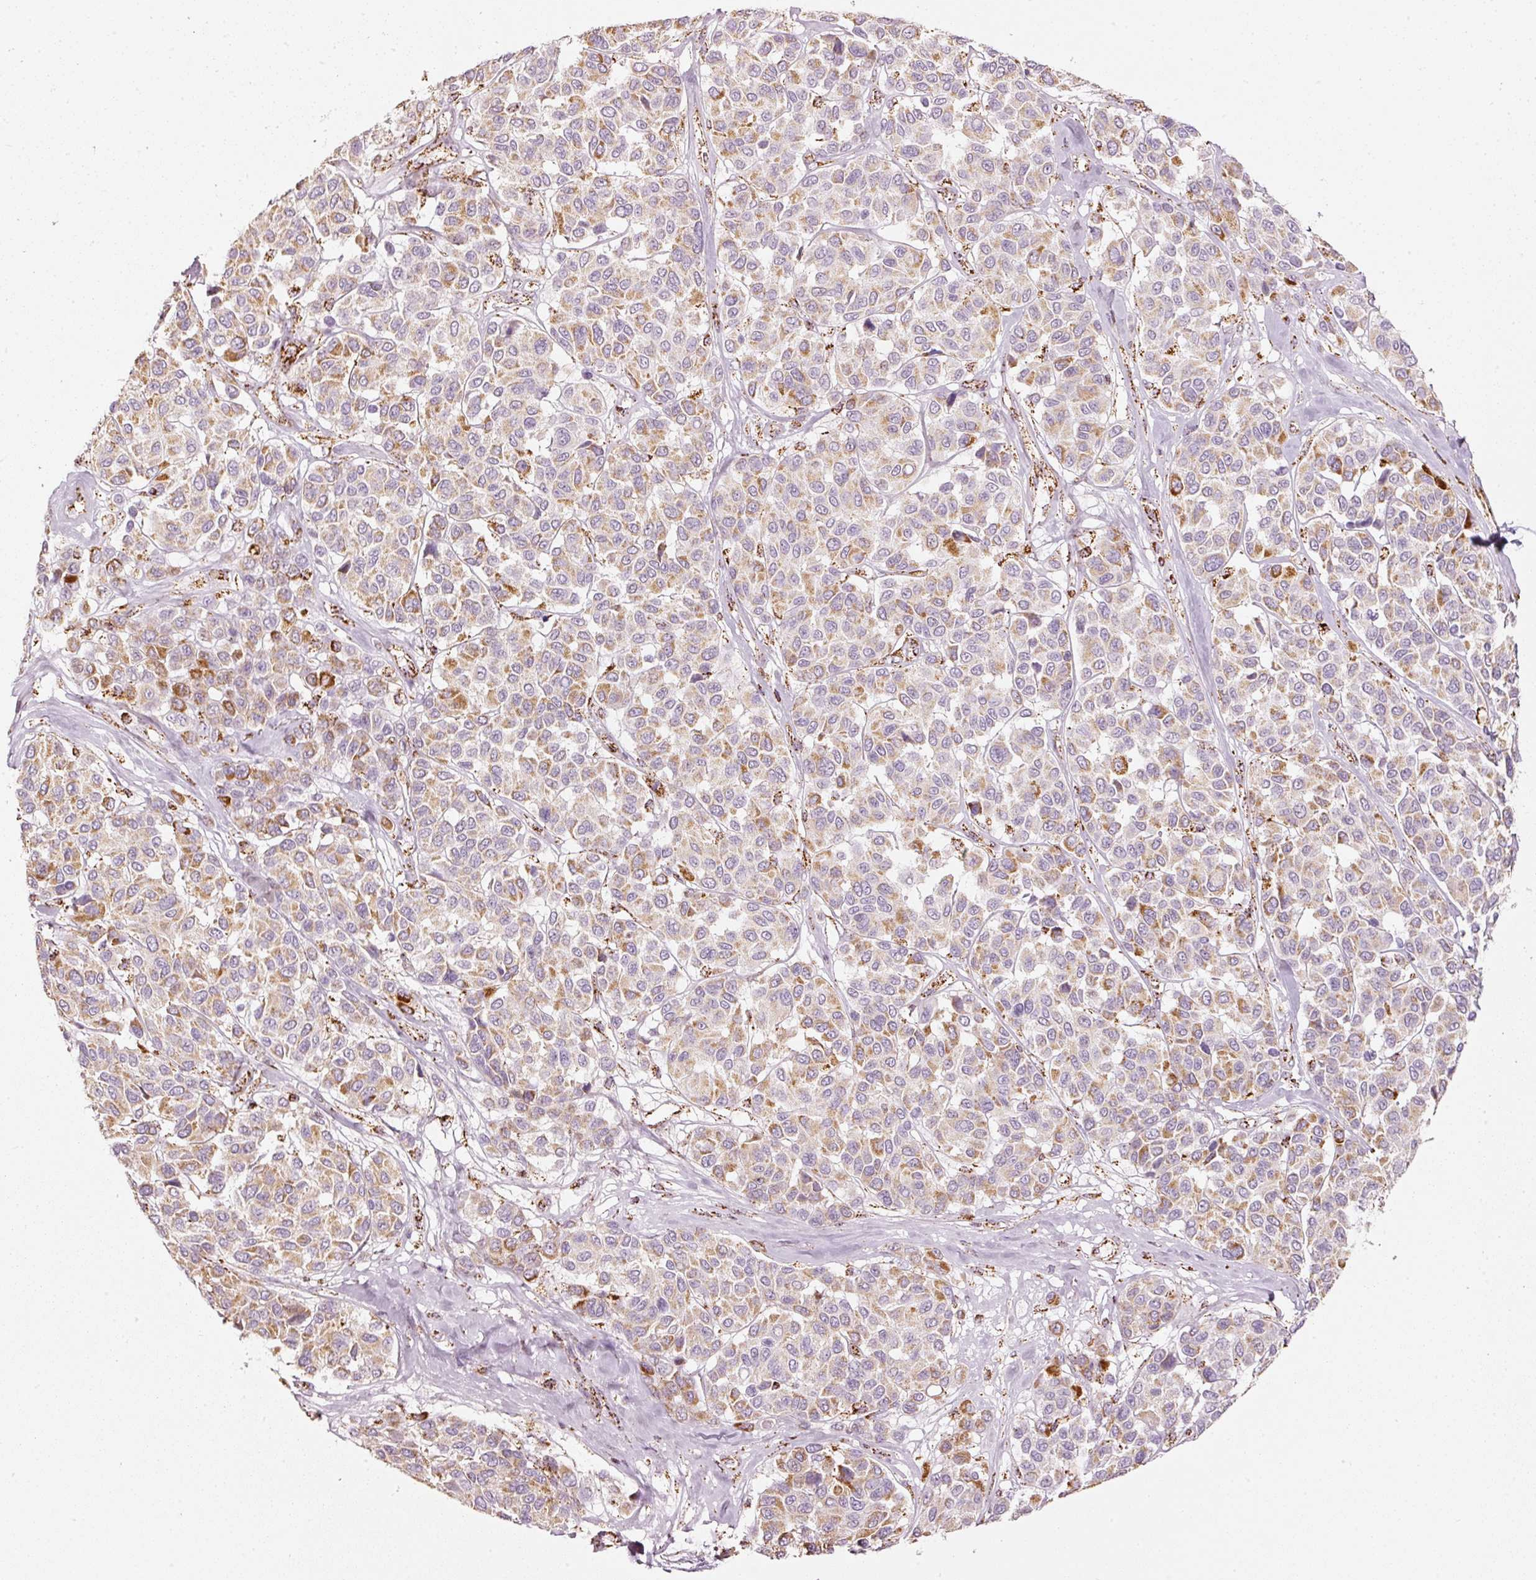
{"staining": {"intensity": "moderate", "quantity": "25%-75%", "location": "cytoplasmic/membranous"}, "tissue": "melanoma", "cell_type": "Tumor cells", "image_type": "cancer", "snomed": [{"axis": "morphology", "description": "Malignant melanoma, NOS"}, {"axis": "topography", "description": "Skin"}], "caption": "Human melanoma stained with a brown dye exhibits moderate cytoplasmic/membranous positive expression in approximately 25%-75% of tumor cells.", "gene": "UQCRC1", "patient": {"sex": "female", "age": 66}}